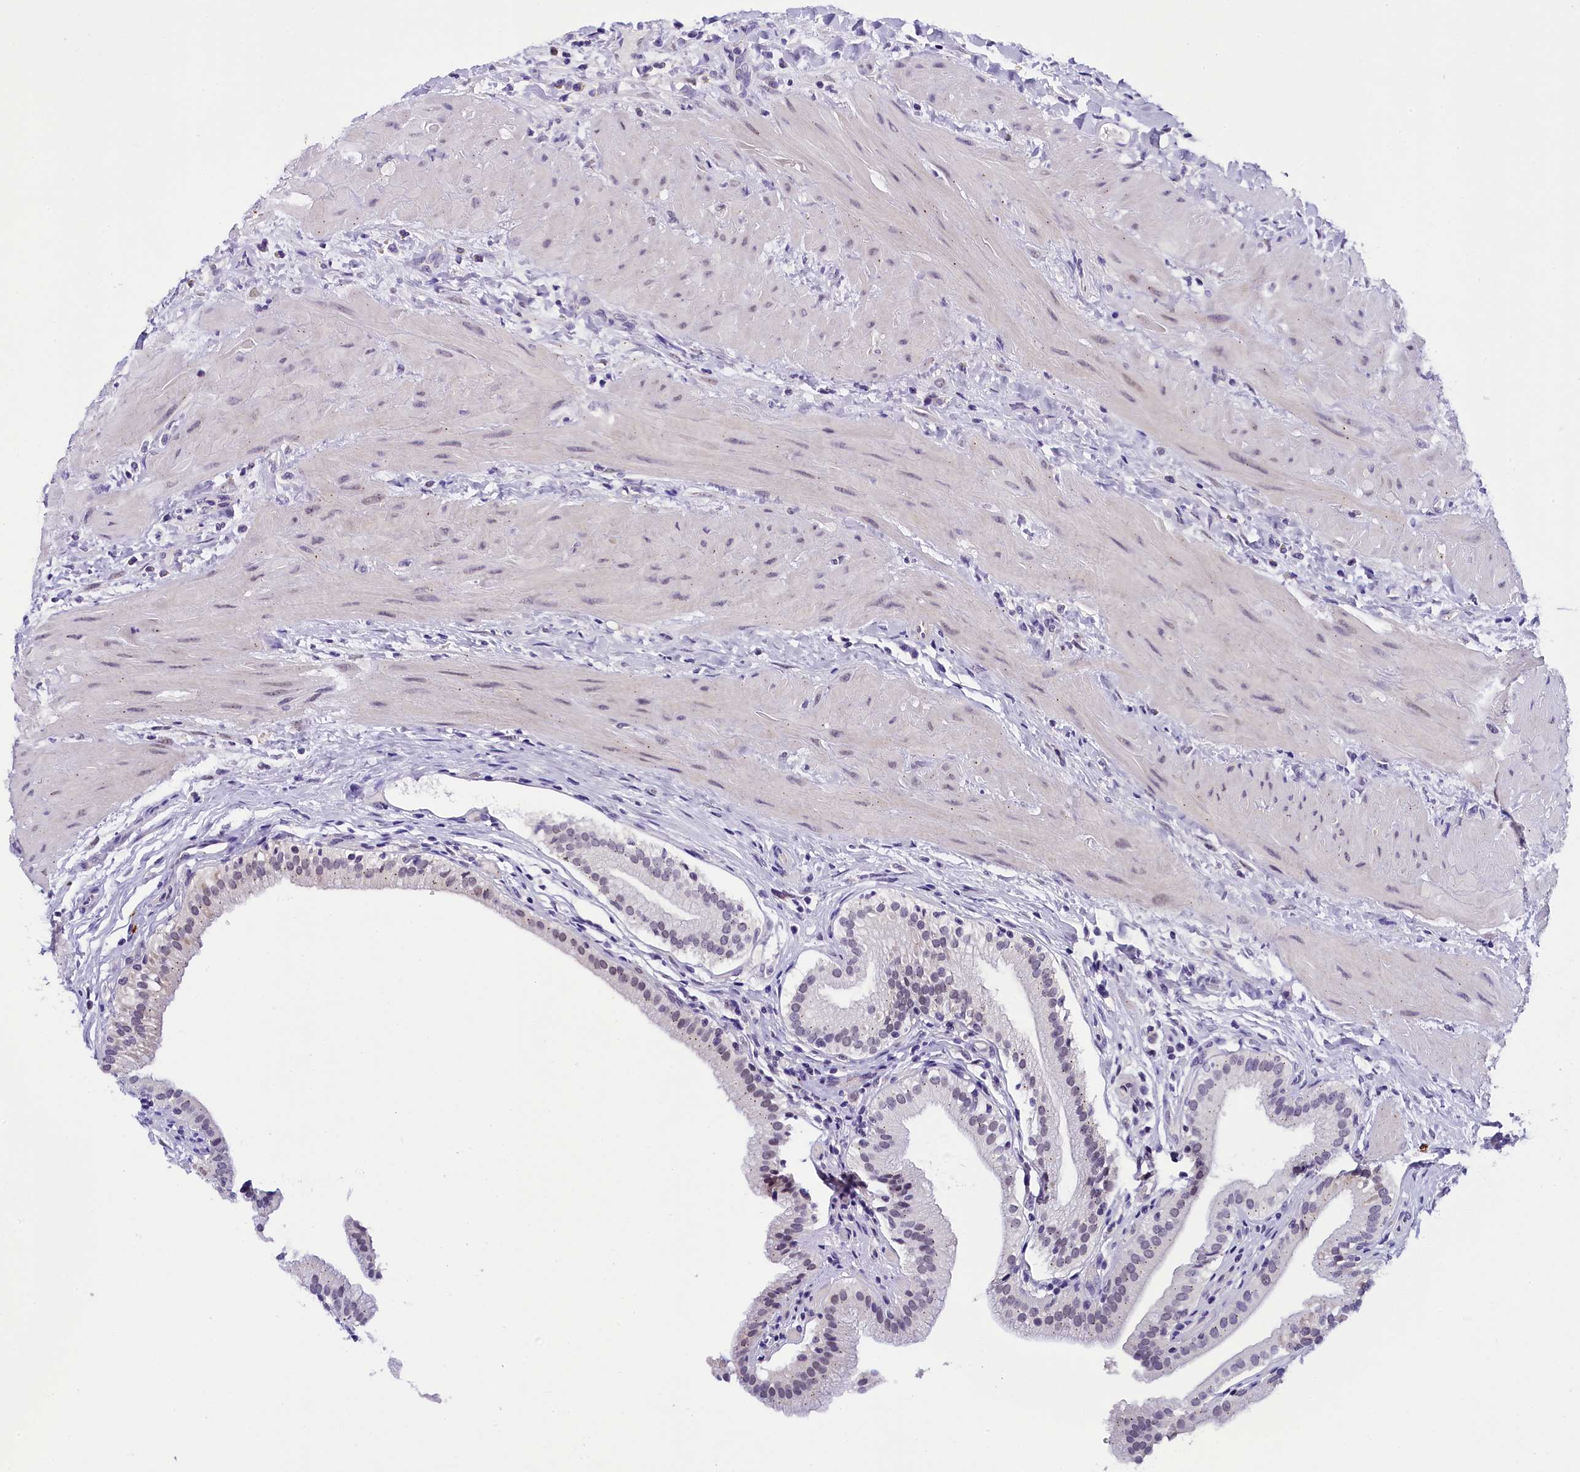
{"staining": {"intensity": "negative", "quantity": "none", "location": "none"}, "tissue": "gallbladder", "cell_type": "Glandular cells", "image_type": "normal", "snomed": [{"axis": "morphology", "description": "Normal tissue, NOS"}, {"axis": "topography", "description": "Gallbladder"}], "caption": "Immunohistochemistry (IHC) of benign gallbladder shows no expression in glandular cells.", "gene": "IQCN", "patient": {"sex": "male", "age": 24}}